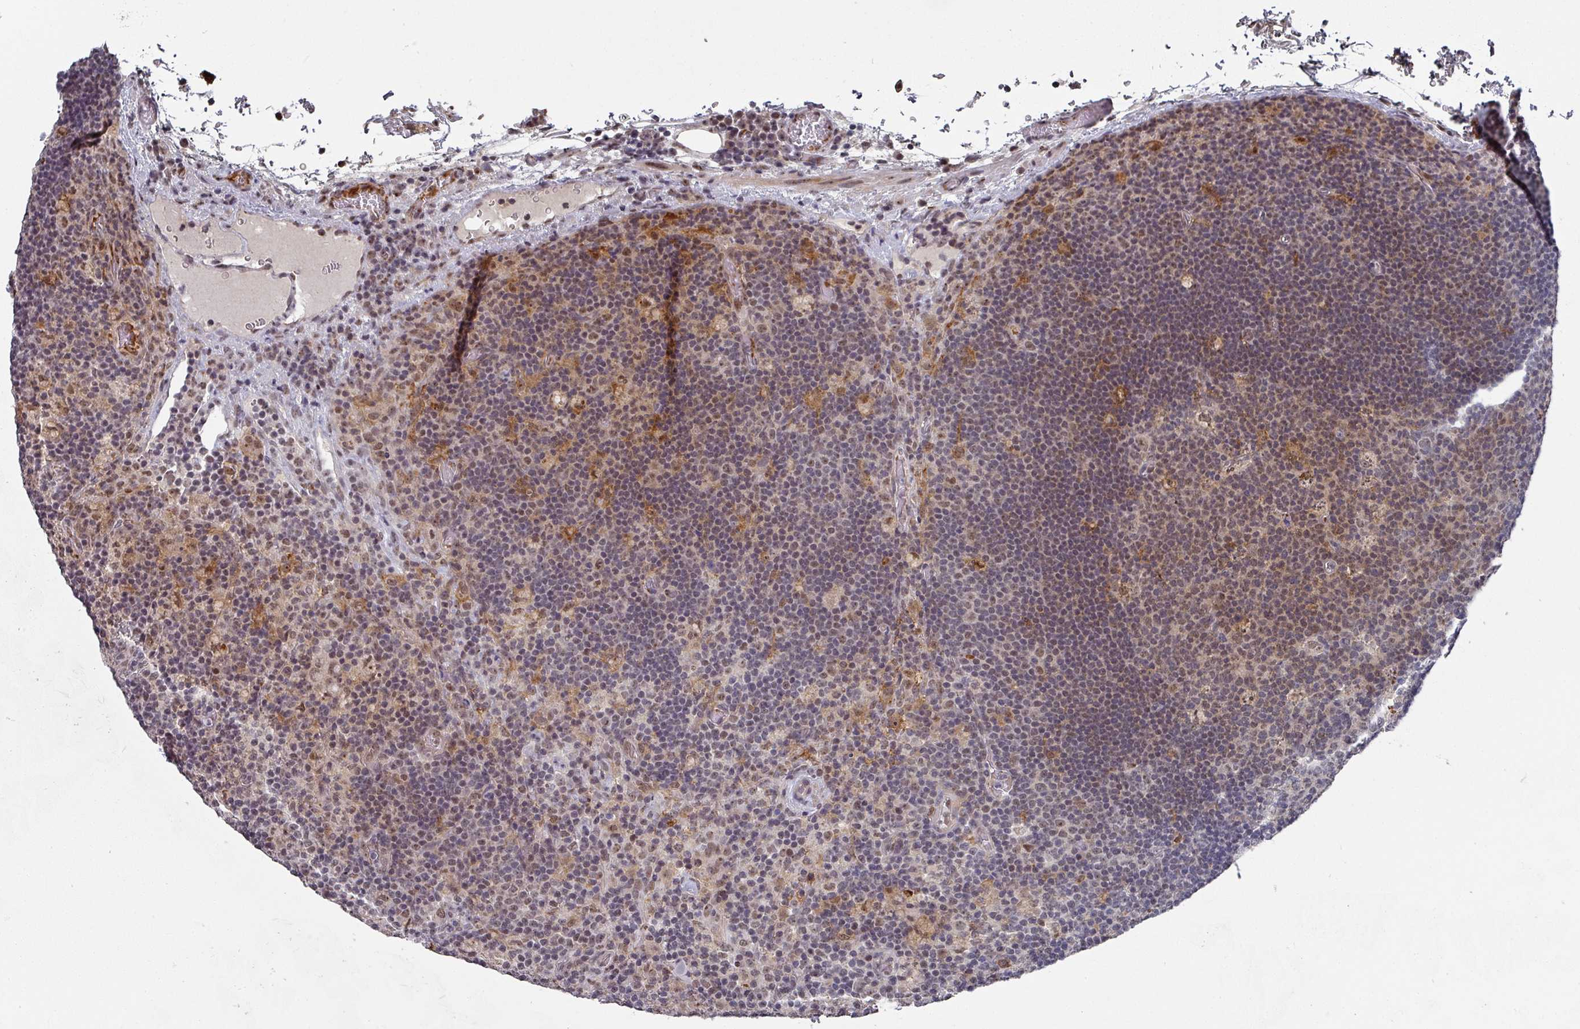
{"staining": {"intensity": "weak", "quantity": ">75%", "location": "nuclear"}, "tissue": "lymph node", "cell_type": "Germinal center cells", "image_type": "normal", "snomed": [{"axis": "morphology", "description": "Normal tissue, NOS"}, {"axis": "topography", "description": "Lymph node"}], "caption": "Lymph node stained with DAB (3,3'-diaminobenzidine) immunohistochemistry (IHC) exhibits low levels of weak nuclear staining in about >75% of germinal center cells.", "gene": "ZNF654", "patient": {"sex": "male", "age": 58}}